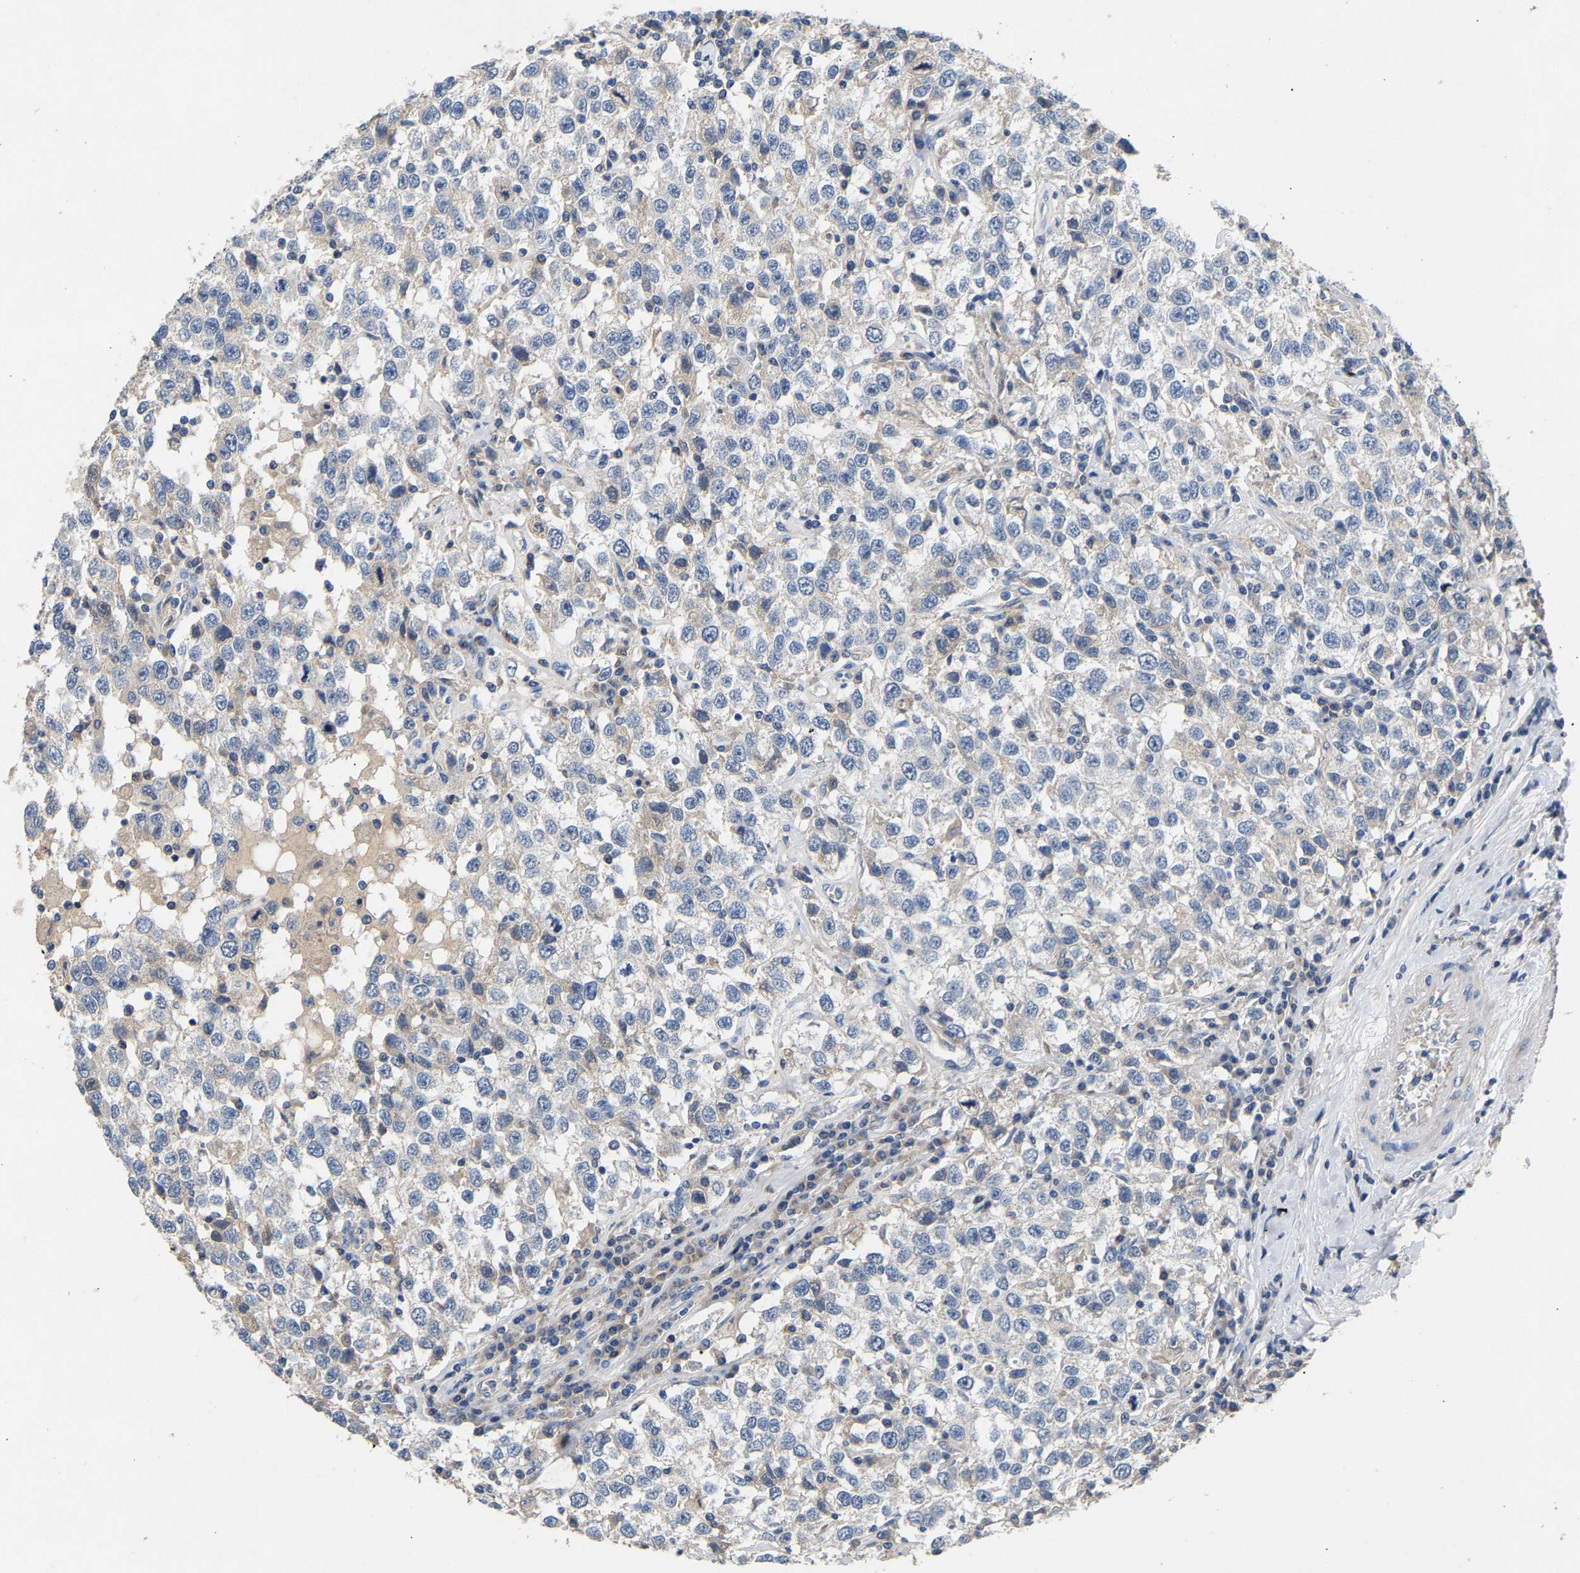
{"staining": {"intensity": "negative", "quantity": "none", "location": "none"}, "tissue": "testis cancer", "cell_type": "Tumor cells", "image_type": "cancer", "snomed": [{"axis": "morphology", "description": "Seminoma, NOS"}, {"axis": "topography", "description": "Testis"}], "caption": "There is no significant staining in tumor cells of testis seminoma. (Brightfield microscopy of DAB (3,3'-diaminobenzidine) immunohistochemistry (IHC) at high magnification).", "gene": "CCDC171", "patient": {"sex": "male", "age": 41}}